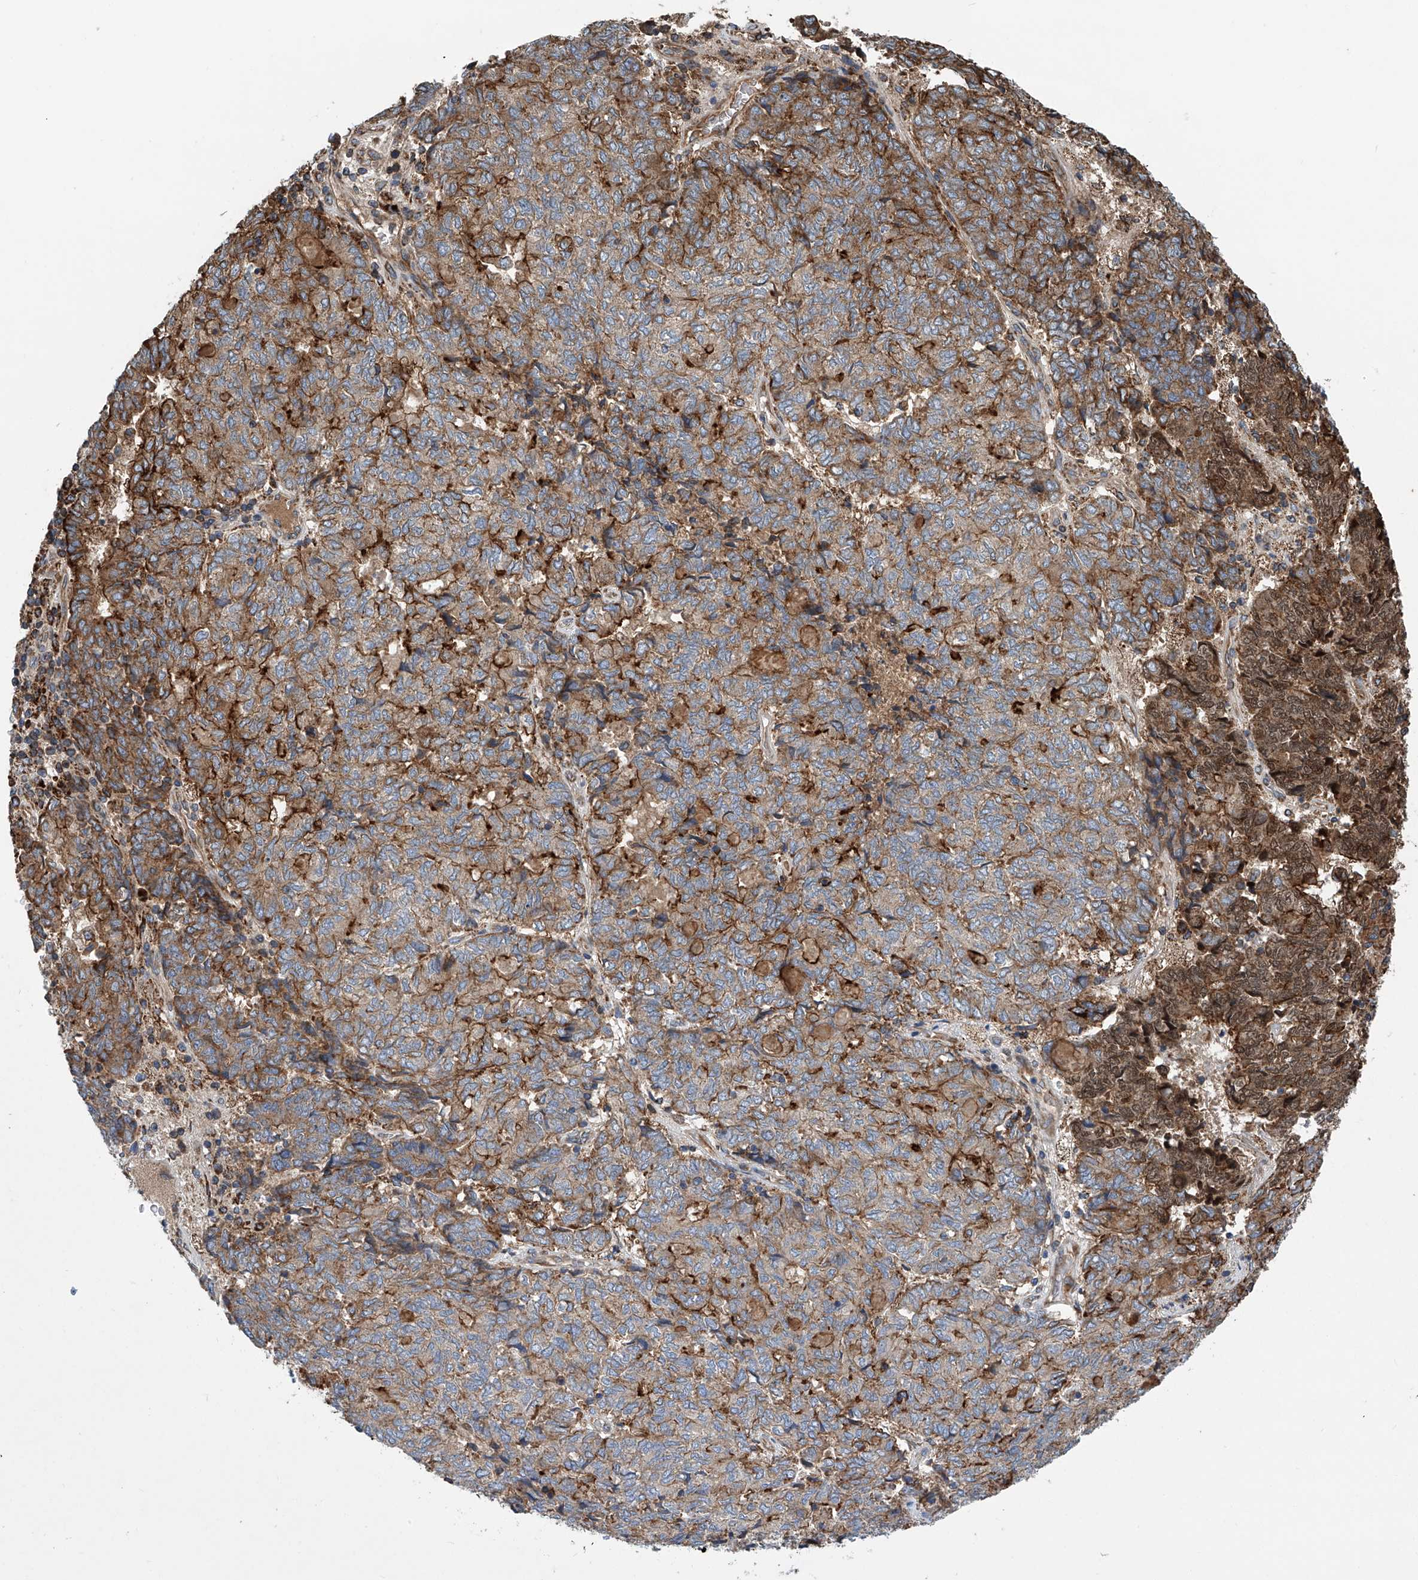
{"staining": {"intensity": "moderate", "quantity": ">75%", "location": "cytoplasmic/membranous,nuclear"}, "tissue": "endometrial cancer", "cell_type": "Tumor cells", "image_type": "cancer", "snomed": [{"axis": "morphology", "description": "Adenocarcinoma, NOS"}, {"axis": "topography", "description": "Endometrium"}], "caption": "Immunohistochemistry (IHC) photomicrograph of endometrial adenocarcinoma stained for a protein (brown), which demonstrates medium levels of moderate cytoplasmic/membranous and nuclear staining in about >75% of tumor cells.", "gene": "ASCC3", "patient": {"sex": "female", "age": 80}}